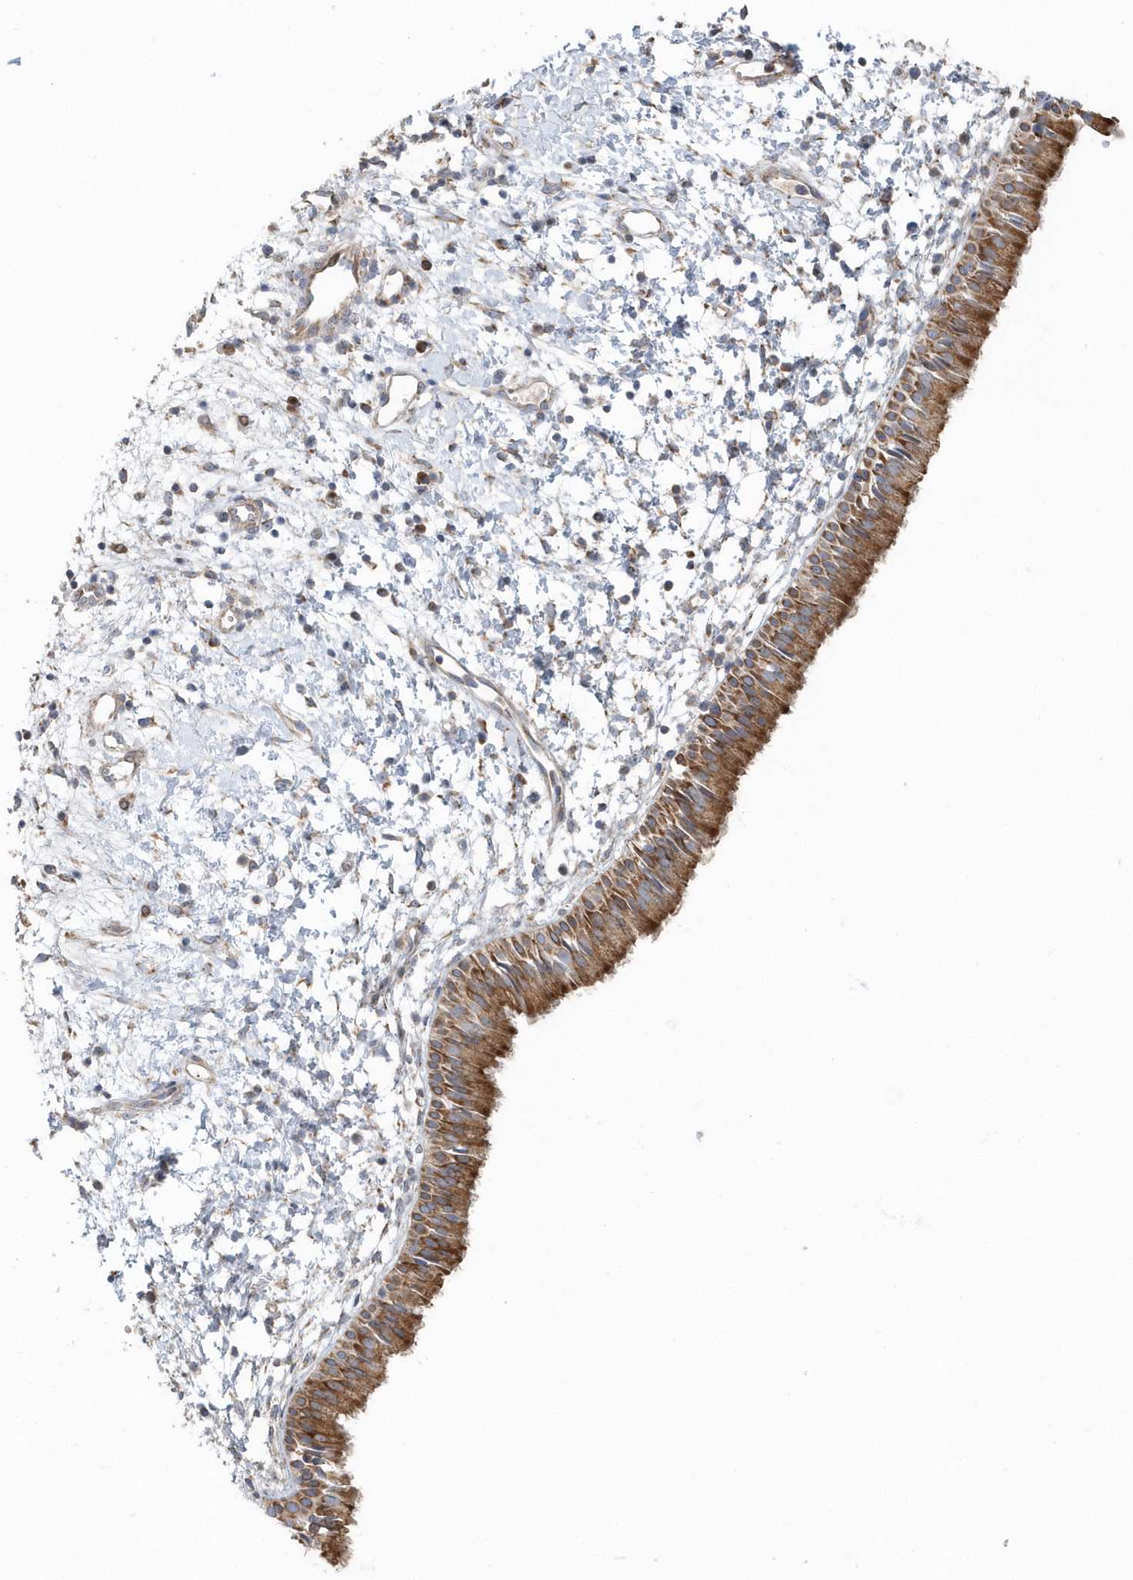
{"staining": {"intensity": "moderate", "quantity": ">75%", "location": "cytoplasmic/membranous"}, "tissue": "nasopharynx", "cell_type": "Respiratory epithelial cells", "image_type": "normal", "snomed": [{"axis": "morphology", "description": "Normal tissue, NOS"}, {"axis": "topography", "description": "Nasopharynx"}], "caption": "Immunohistochemistry of unremarkable human nasopharynx displays medium levels of moderate cytoplasmic/membranous expression in about >75% of respiratory epithelial cells.", "gene": "MMUT", "patient": {"sex": "male", "age": 22}}